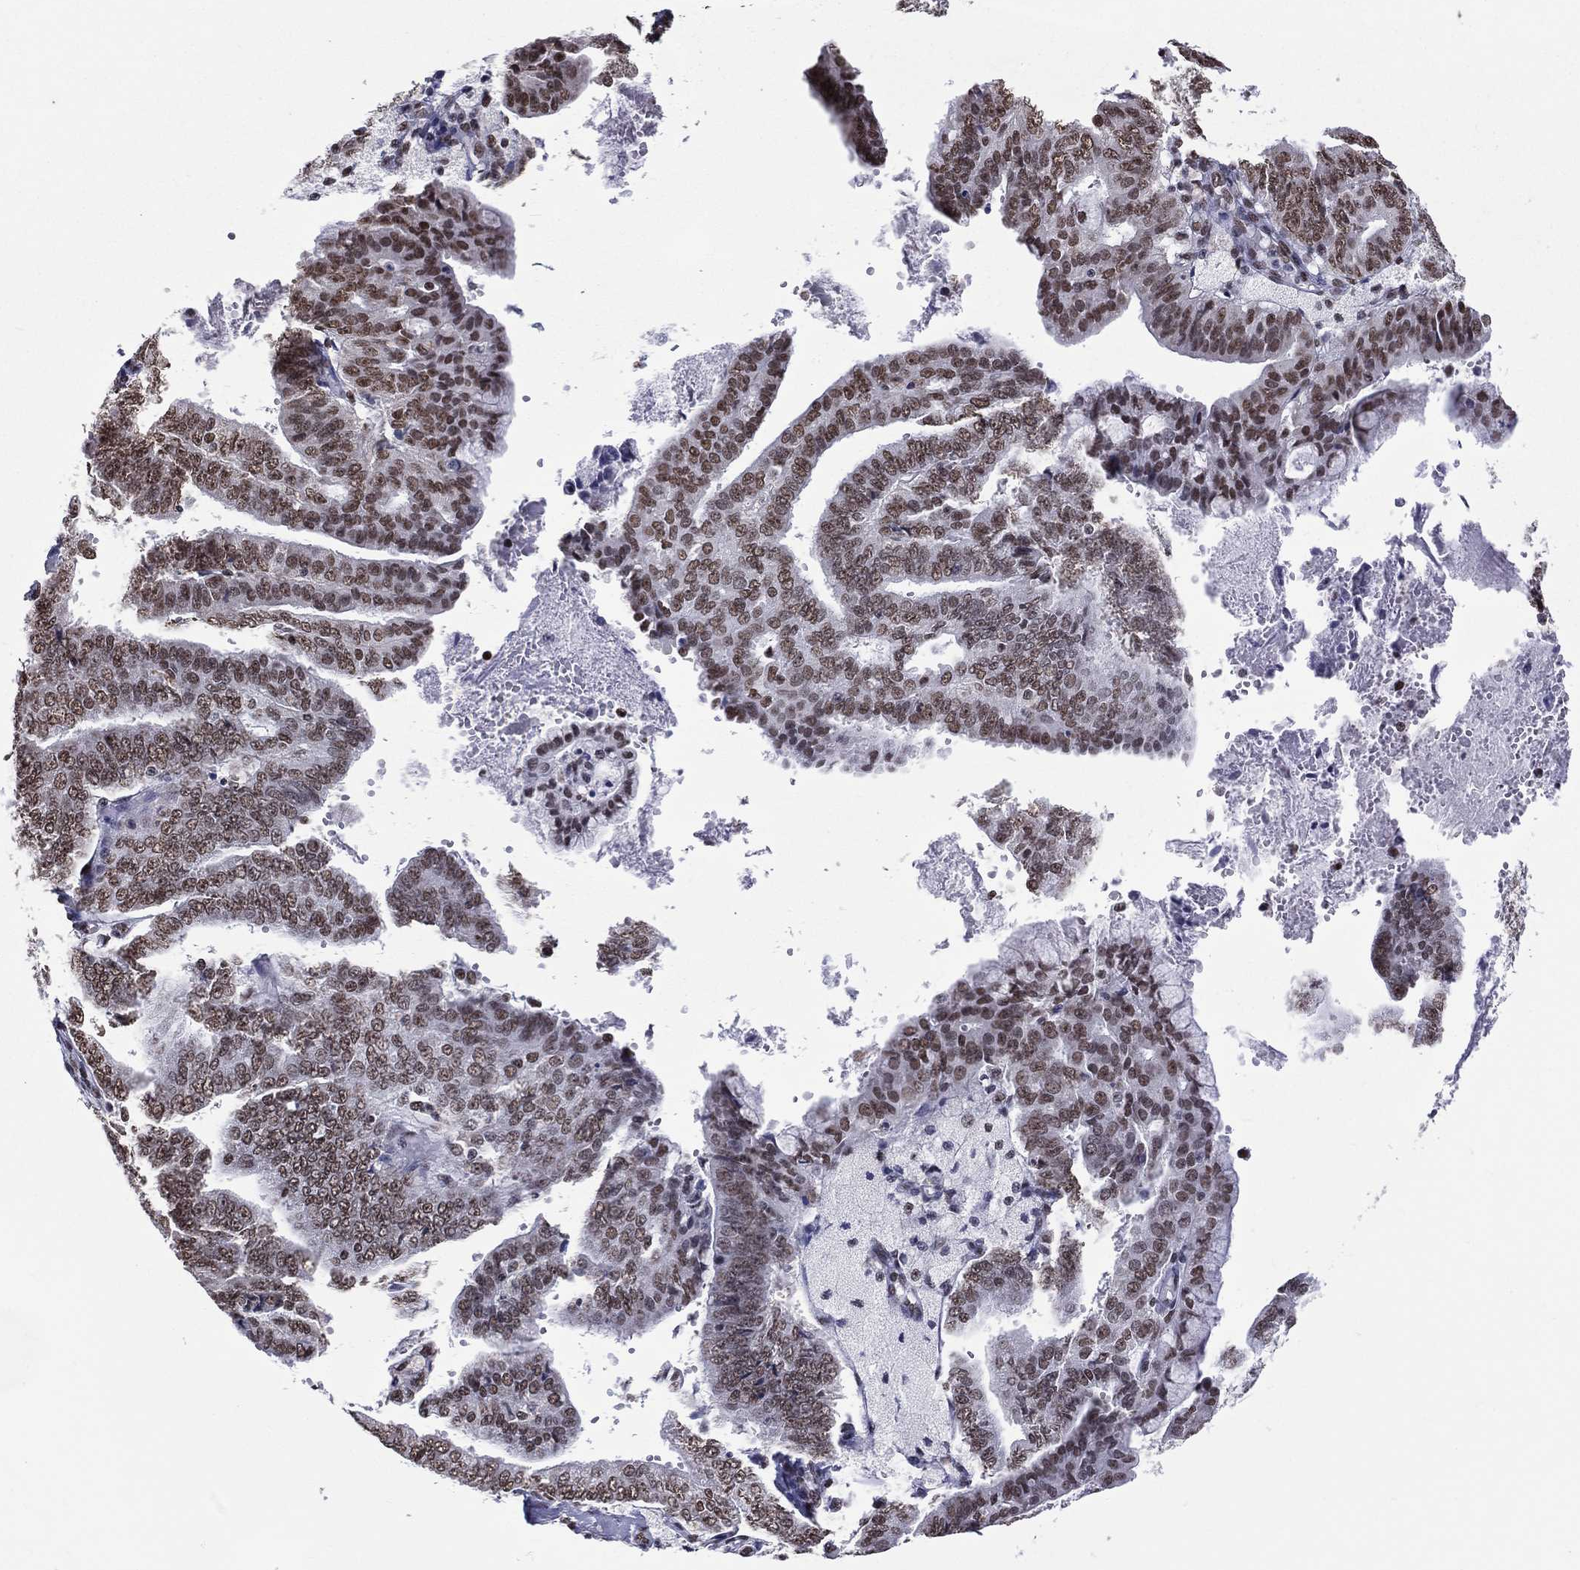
{"staining": {"intensity": "strong", "quantity": "25%-75%", "location": "nuclear"}, "tissue": "endometrial cancer", "cell_type": "Tumor cells", "image_type": "cancer", "snomed": [{"axis": "morphology", "description": "Adenocarcinoma, NOS"}, {"axis": "topography", "description": "Endometrium"}], "caption": "Immunohistochemistry (IHC) photomicrograph of human endometrial cancer stained for a protein (brown), which reveals high levels of strong nuclear expression in about 25%-75% of tumor cells.", "gene": "ZNF7", "patient": {"sex": "female", "age": 63}}